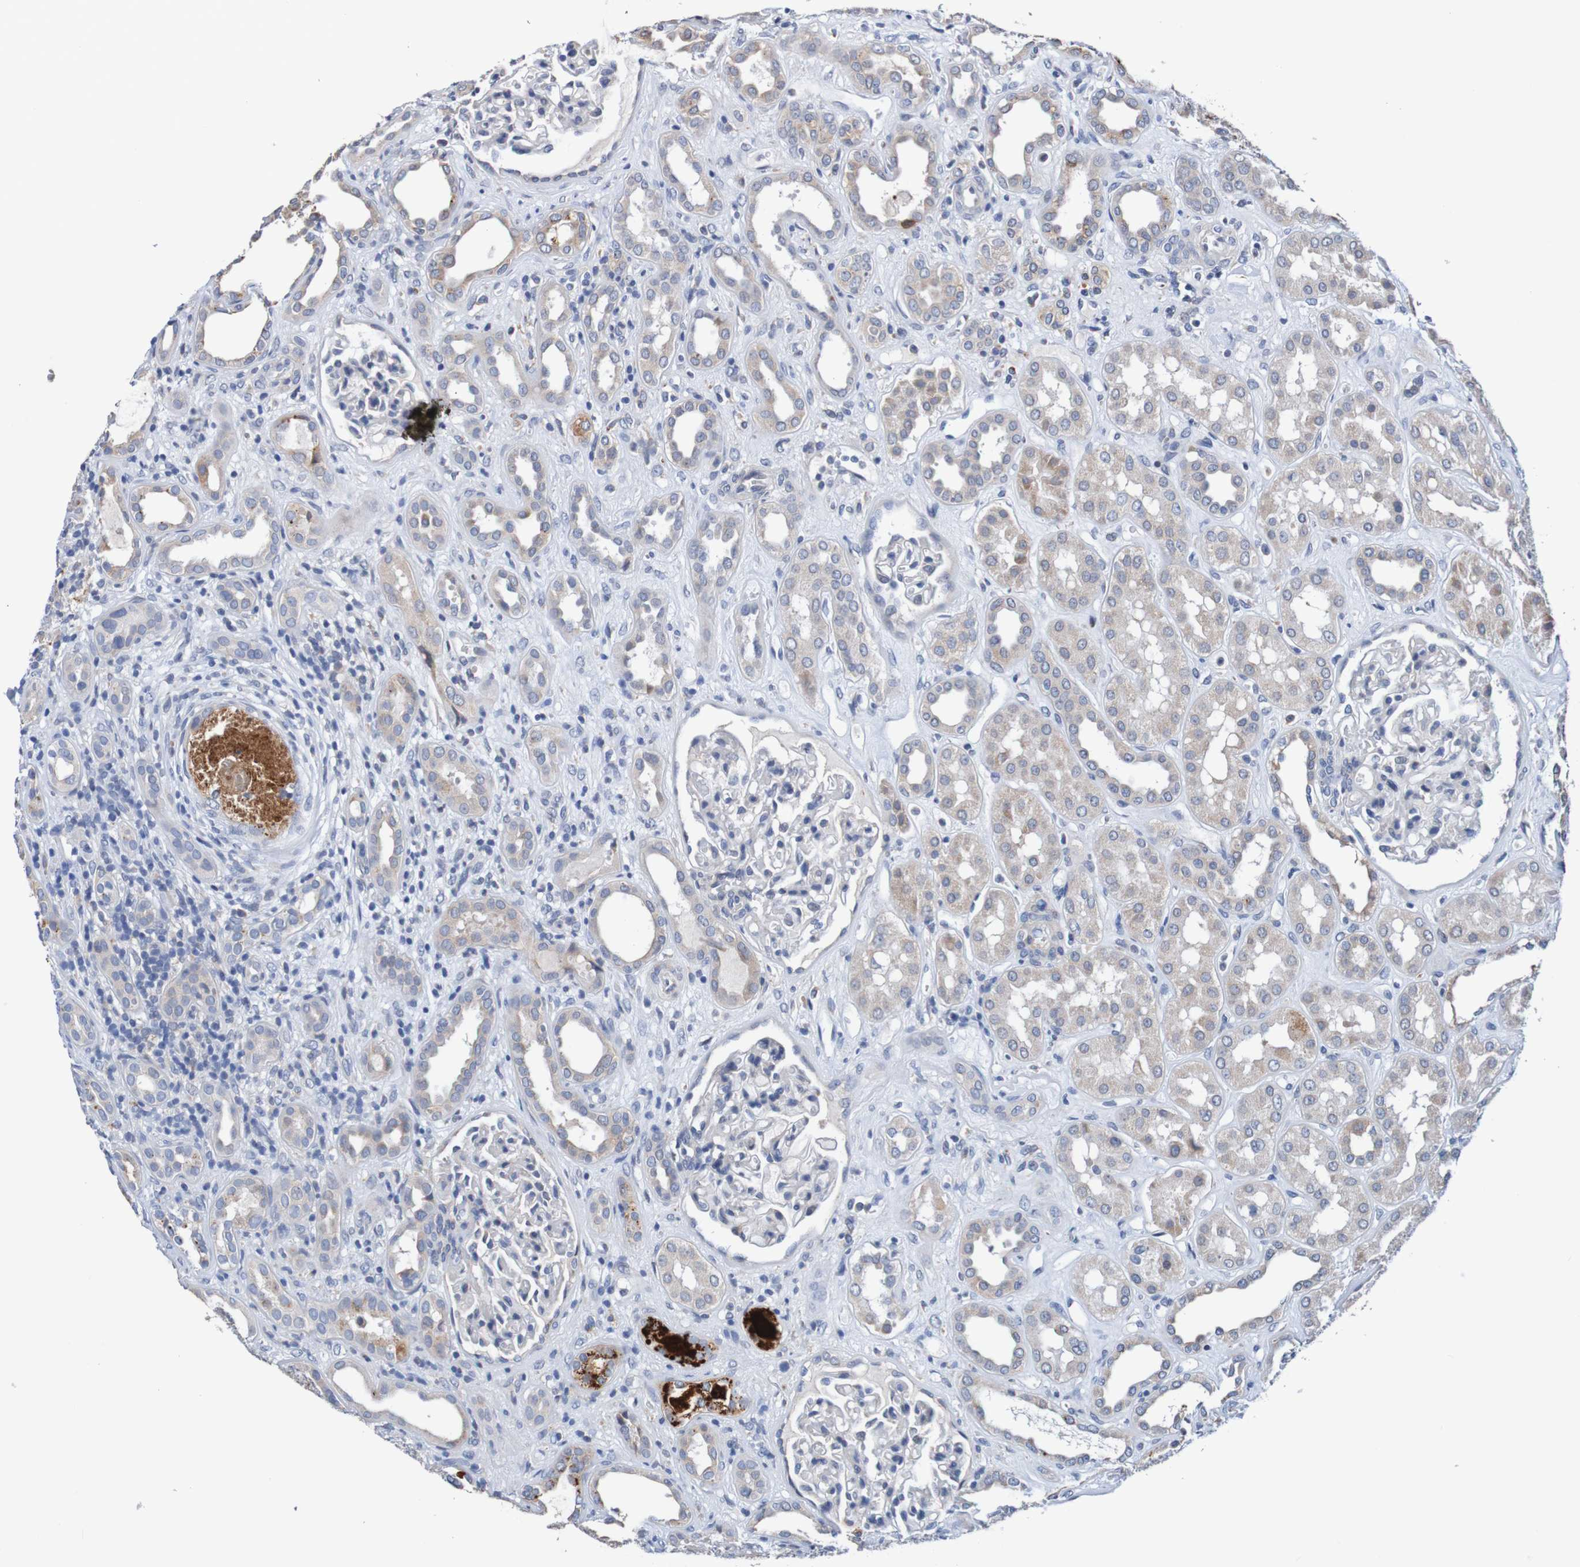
{"staining": {"intensity": "weak", "quantity": "<25%", "location": "cytoplasmic/membranous"}, "tissue": "kidney", "cell_type": "Cells in glomeruli", "image_type": "normal", "snomed": [{"axis": "morphology", "description": "Normal tissue, NOS"}, {"axis": "topography", "description": "Kidney"}], "caption": "This is a image of immunohistochemistry (IHC) staining of normal kidney, which shows no staining in cells in glomeruli.", "gene": "FIBP", "patient": {"sex": "male", "age": 59}}